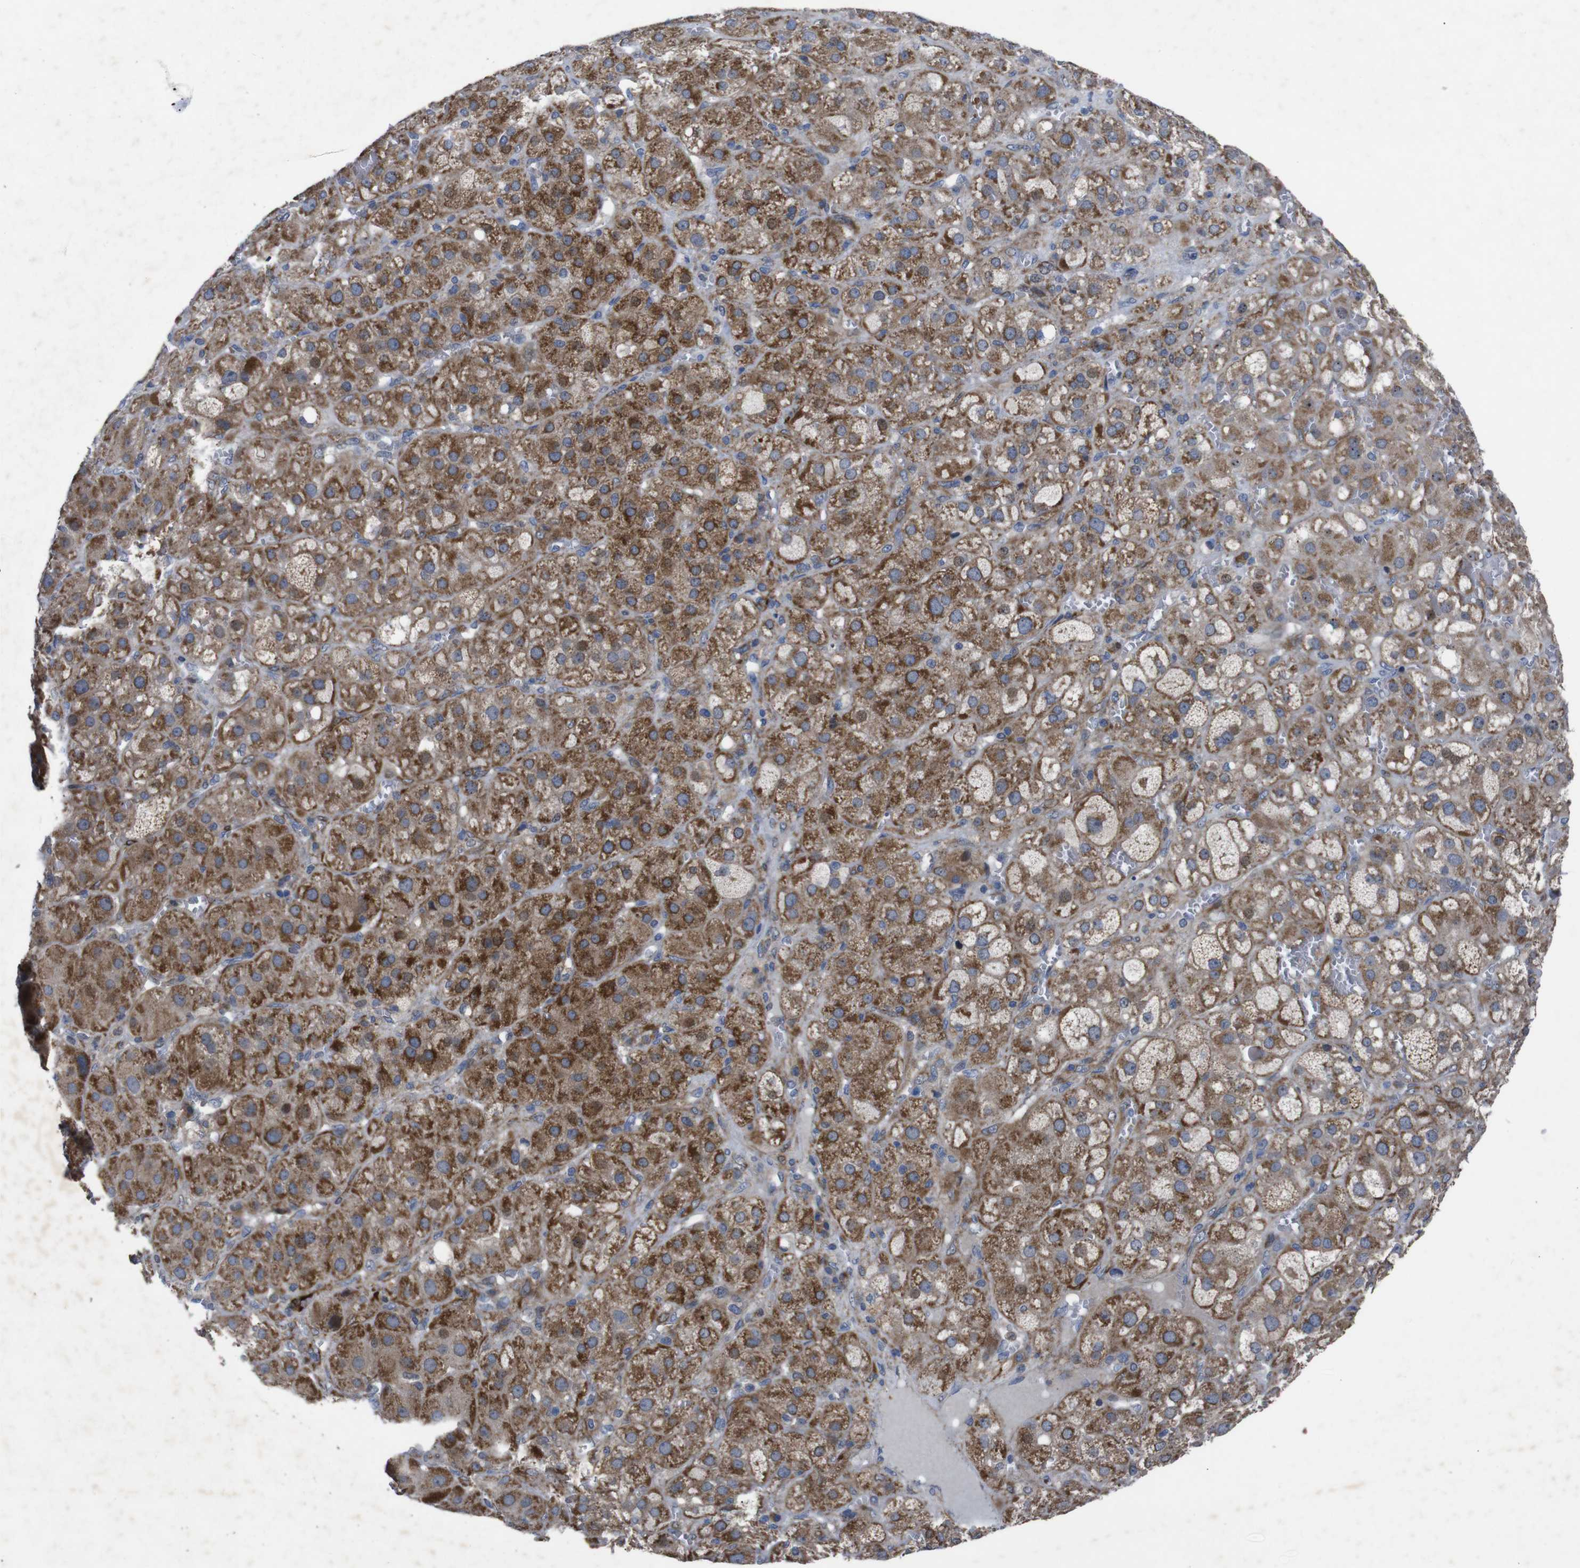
{"staining": {"intensity": "moderate", "quantity": ">75%", "location": "cytoplasmic/membranous"}, "tissue": "adrenal gland", "cell_type": "Glandular cells", "image_type": "normal", "snomed": [{"axis": "morphology", "description": "Normal tissue, NOS"}, {"axis": "topography", "description": "Adrenal gland"}], "caption": "Adrenal gland was stained to show a protein in brown. There is medium levels of moderate cytoplasmic/membranous staining in about >75% of glandular cells.", "gene": "CHST10", "patient": {"sex": "female", "age": 47}}